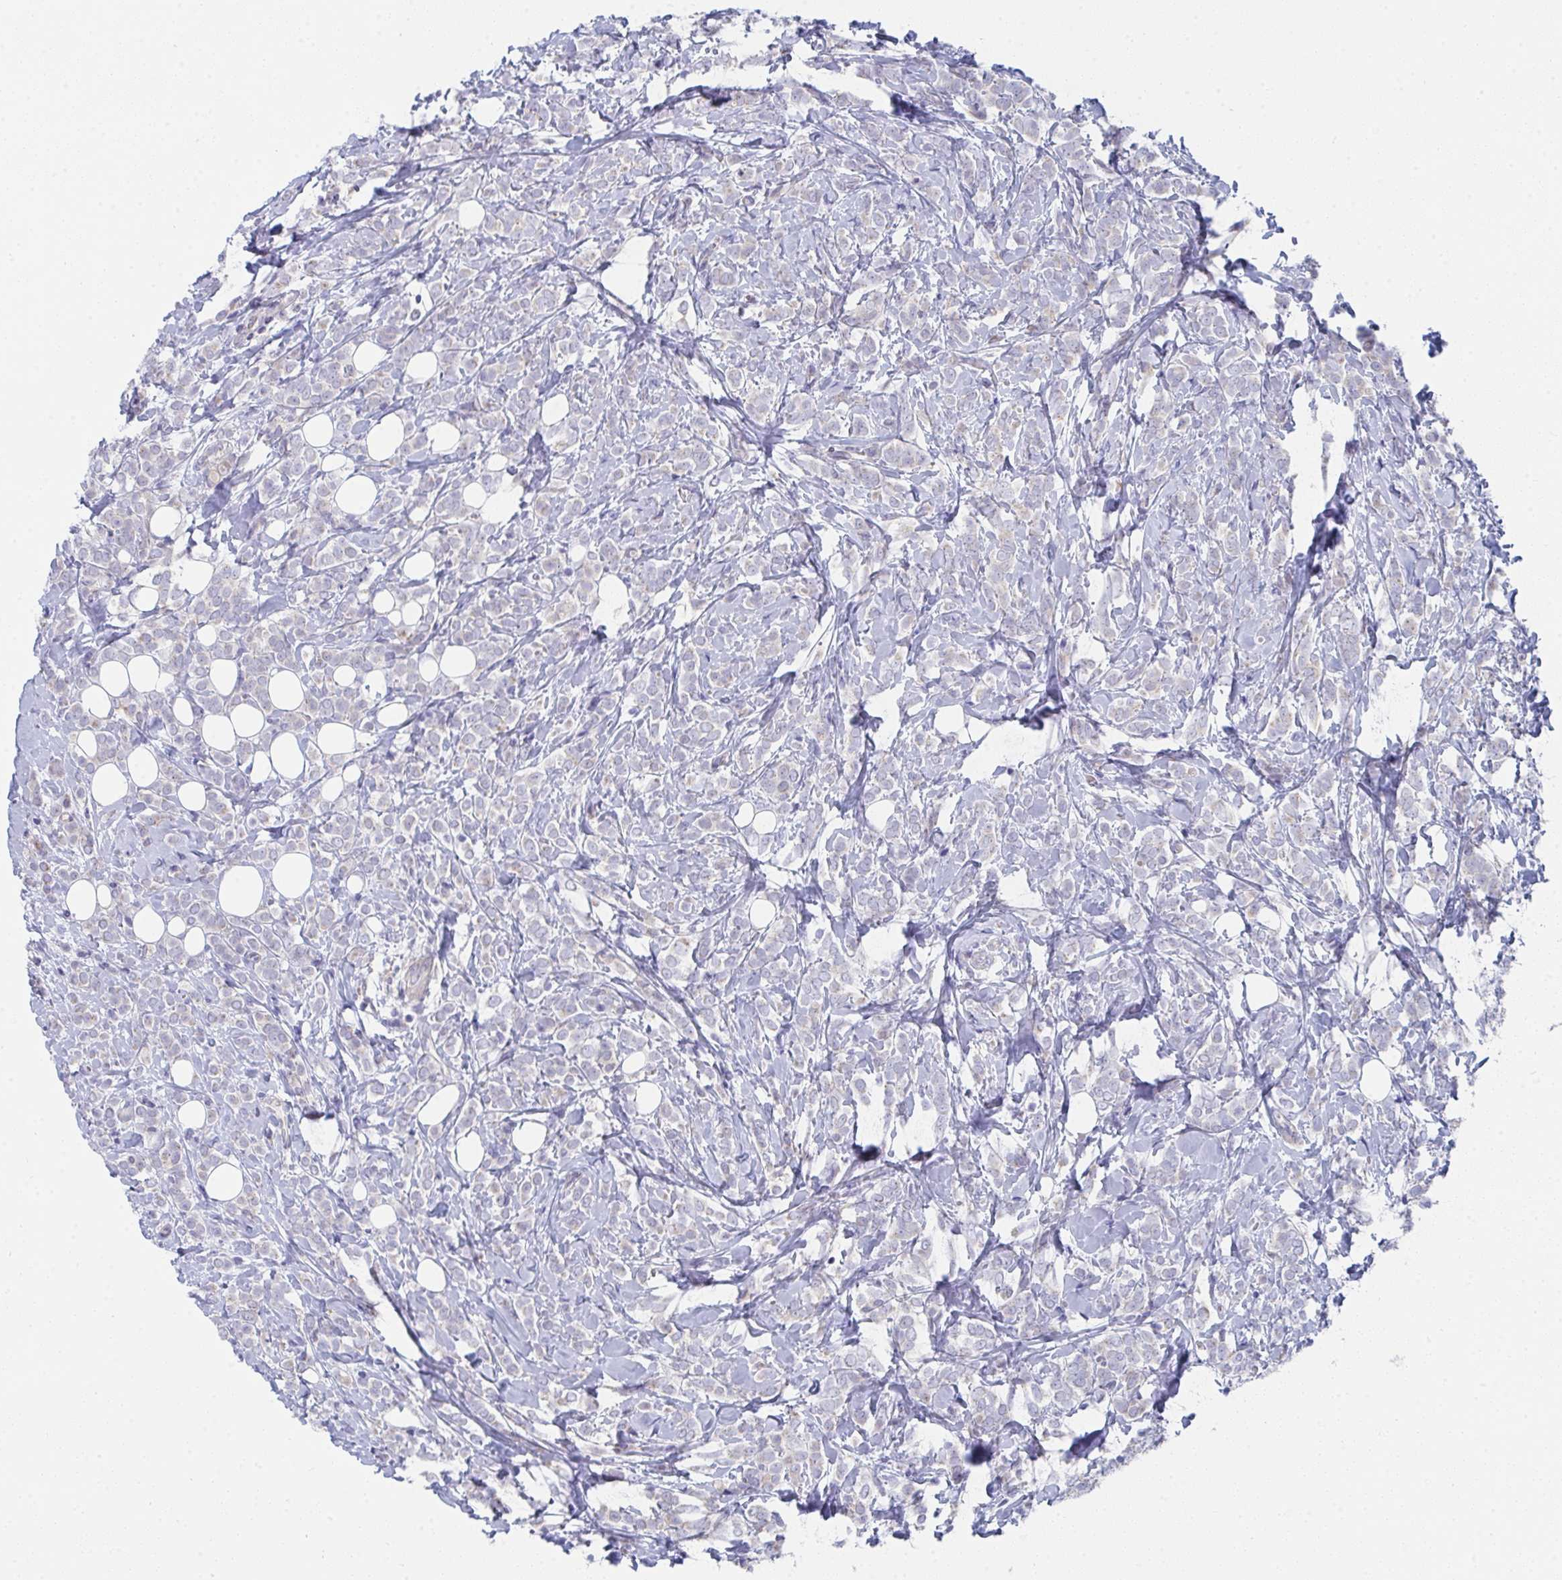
{"staining": {"intensity": "negative", "quantity": "none", "location": "none"}, "tissue": "breast cancer", "cell_type": "Tumor cells", "image_type": "cancer", "snomed": [{"axis": "morphology", "description": "Lobular carcinoma"}, {"axis": "topography", "description": "Breast"}], "caption": "A histopathology image of human lobular carcinoma (breast) is negative for staining in tumor cells.", "gene": "VWDE", "patient": {"sex": "female", "age": 49}}